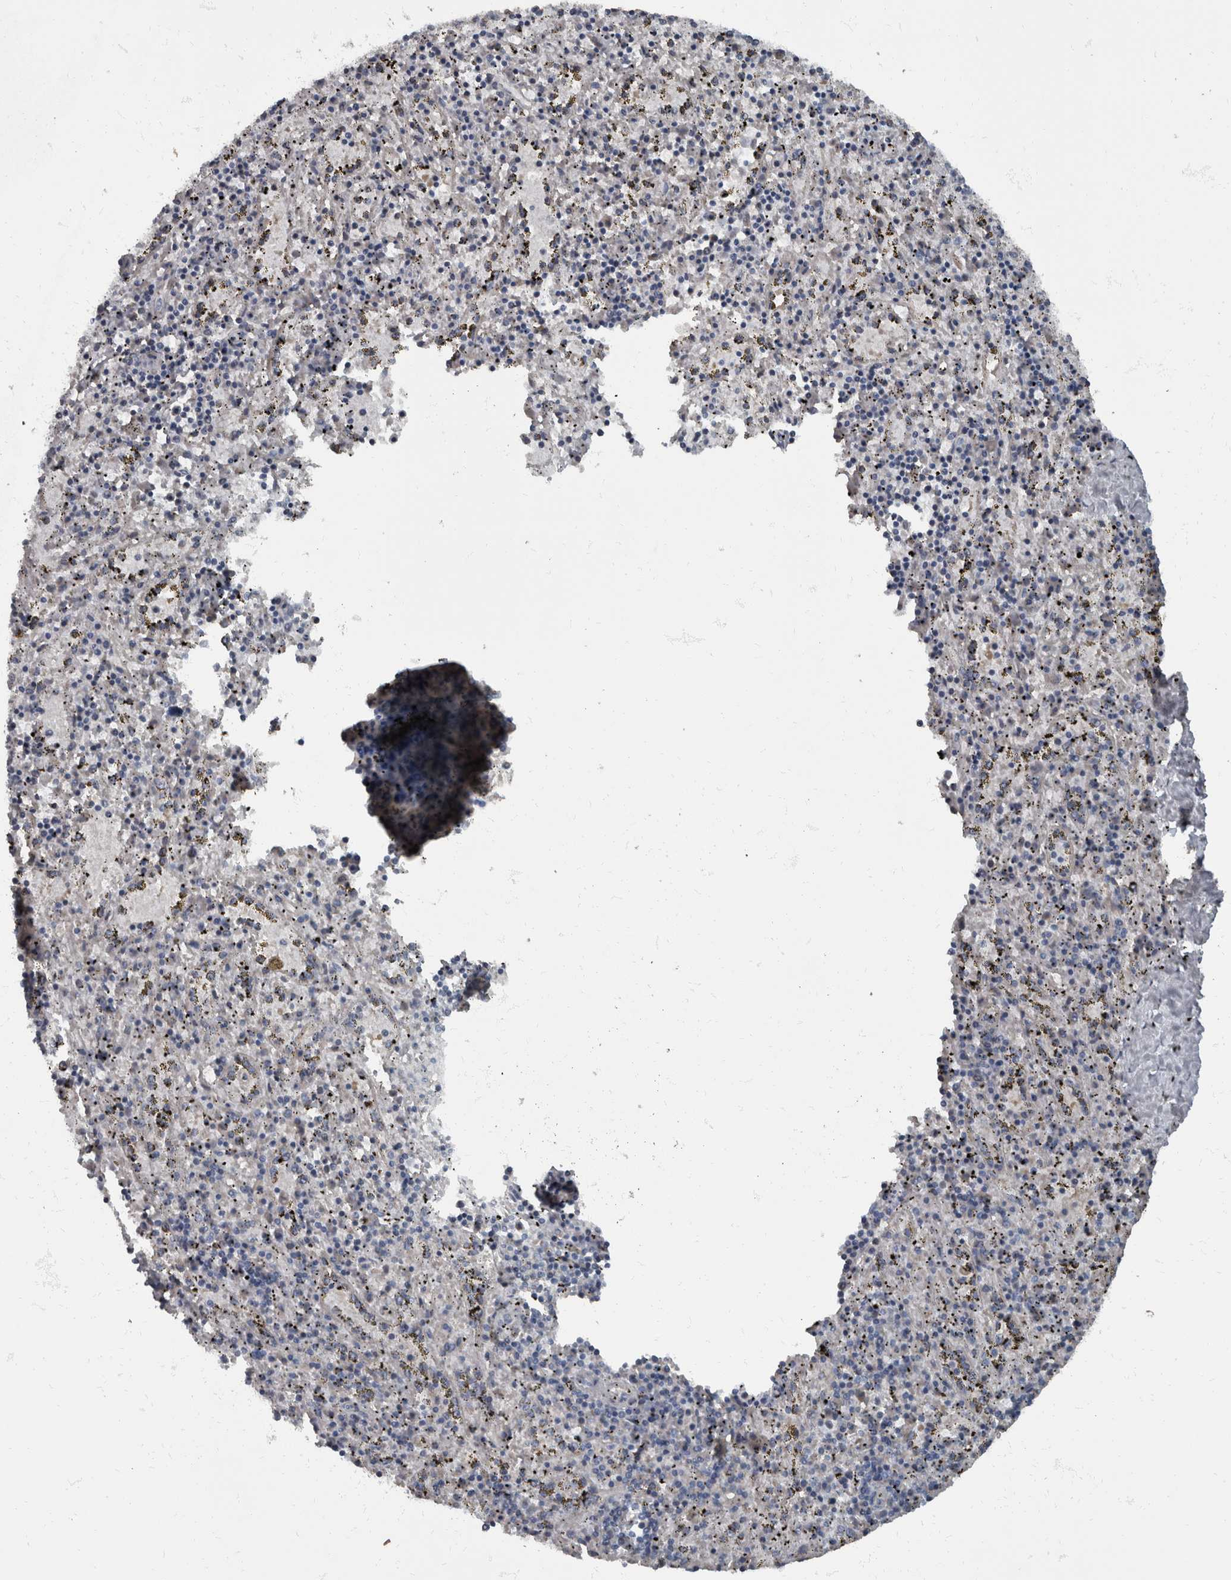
{"staining": {"intensity": "weak", "quantity": "<25%", "location": "cytoplasmic/membranous"}, "tissue": "spleen", "cell_type": "Cells in red pulp", "image_type": "normal", "snomed": [{"axis": "morphology", "description": "Normal tissue, NOS"}, {"axis": "topography", "description": "Spleen"}], "caption": "Cells in red pulp show no significant protein expression in normal spleen.", "gene": "RABGGTB", "patient": {"sex": "male", "age": 72}}